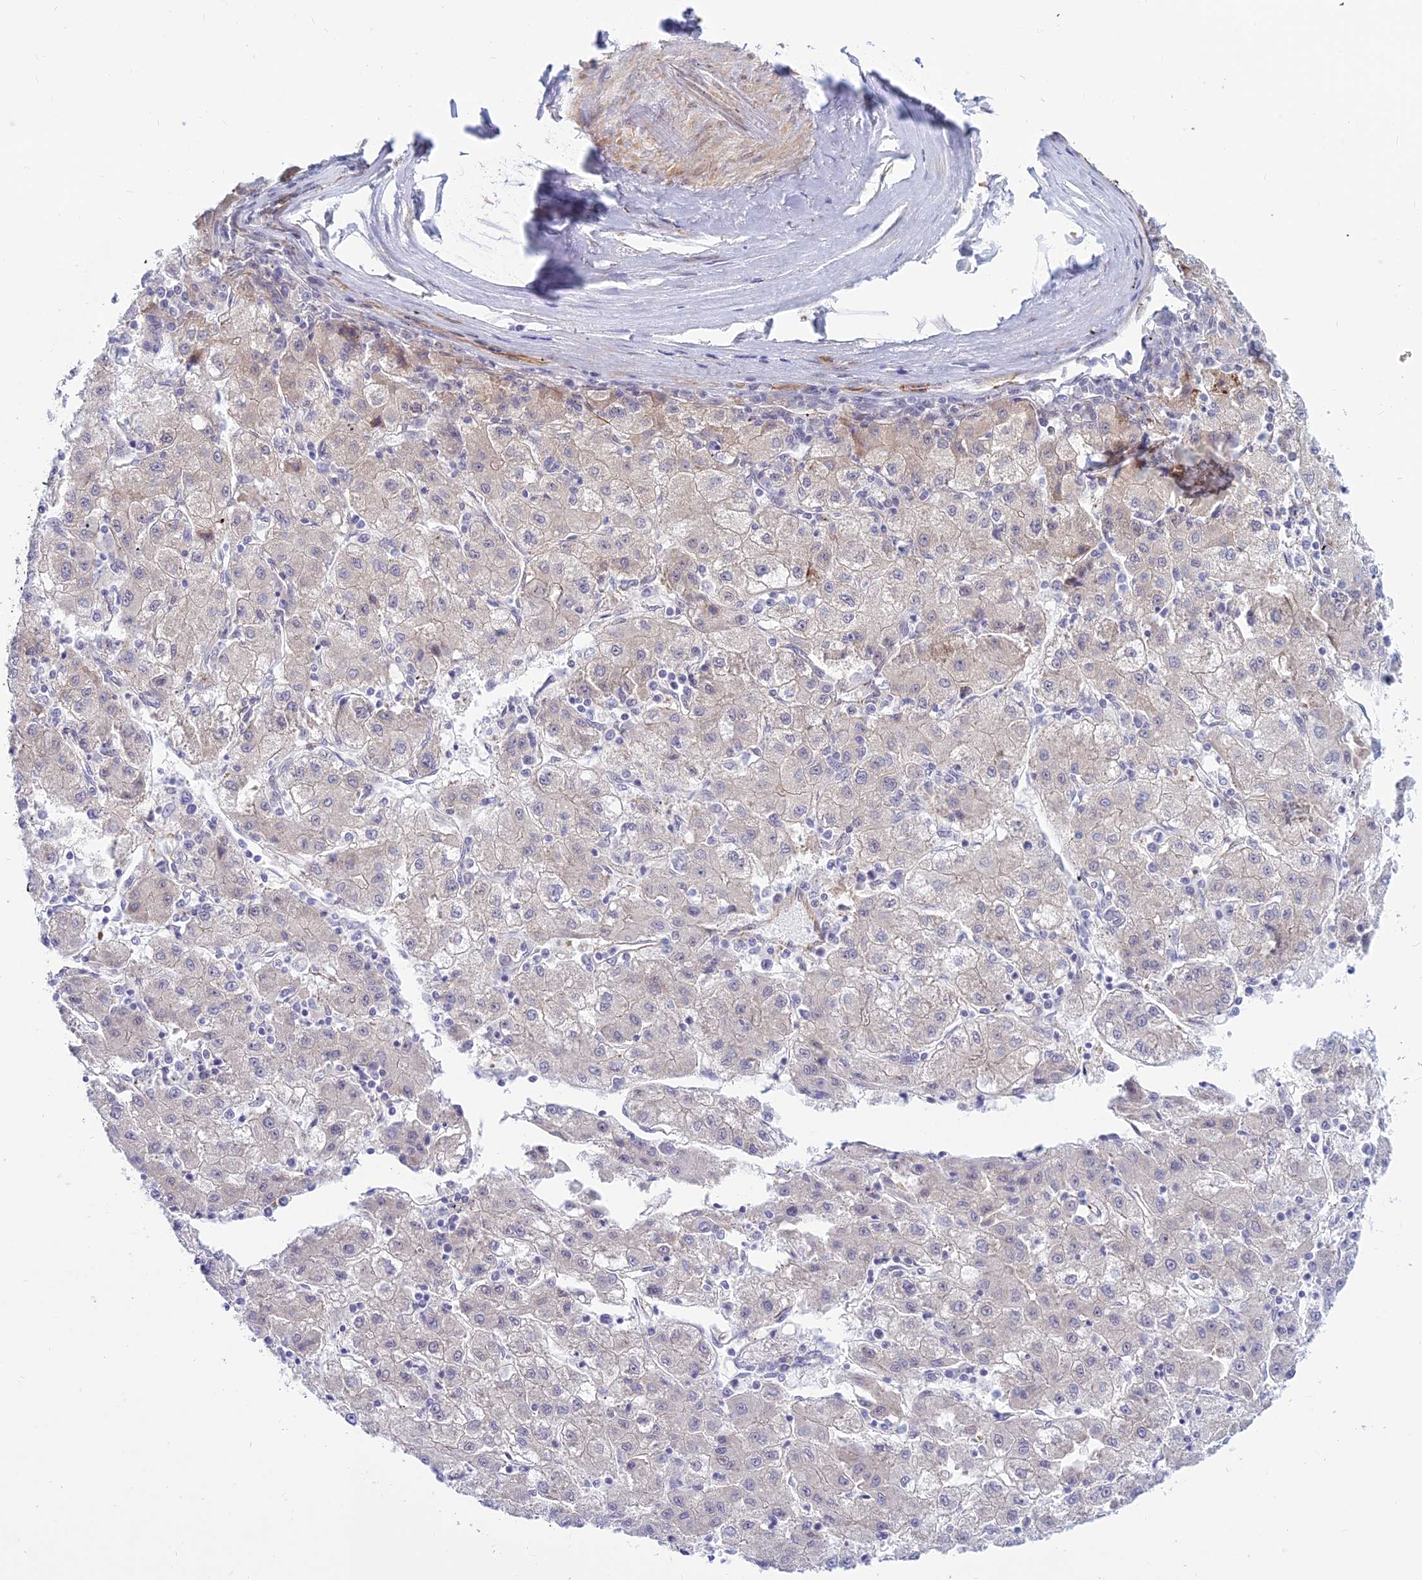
{"staining": {"intensity": "negative", "quantity": "none", "location": "none"}, "tissue": "liver cancer", "cell_type": "Tumor cells", "image_type": "cancer", "snomed": [{"axis": "morphology", "description": "Carcinoma, Hepatocellular, NOS"}, {"axis": "topography", "description": "Liver"}], "caption": "IHC photomicrograph of human liver cancer stained for a protein (brown), which exhibits no positivity in tumor cells.", "gene": "SAPCD2", "patient": {"sex": "male", "age": 72}}